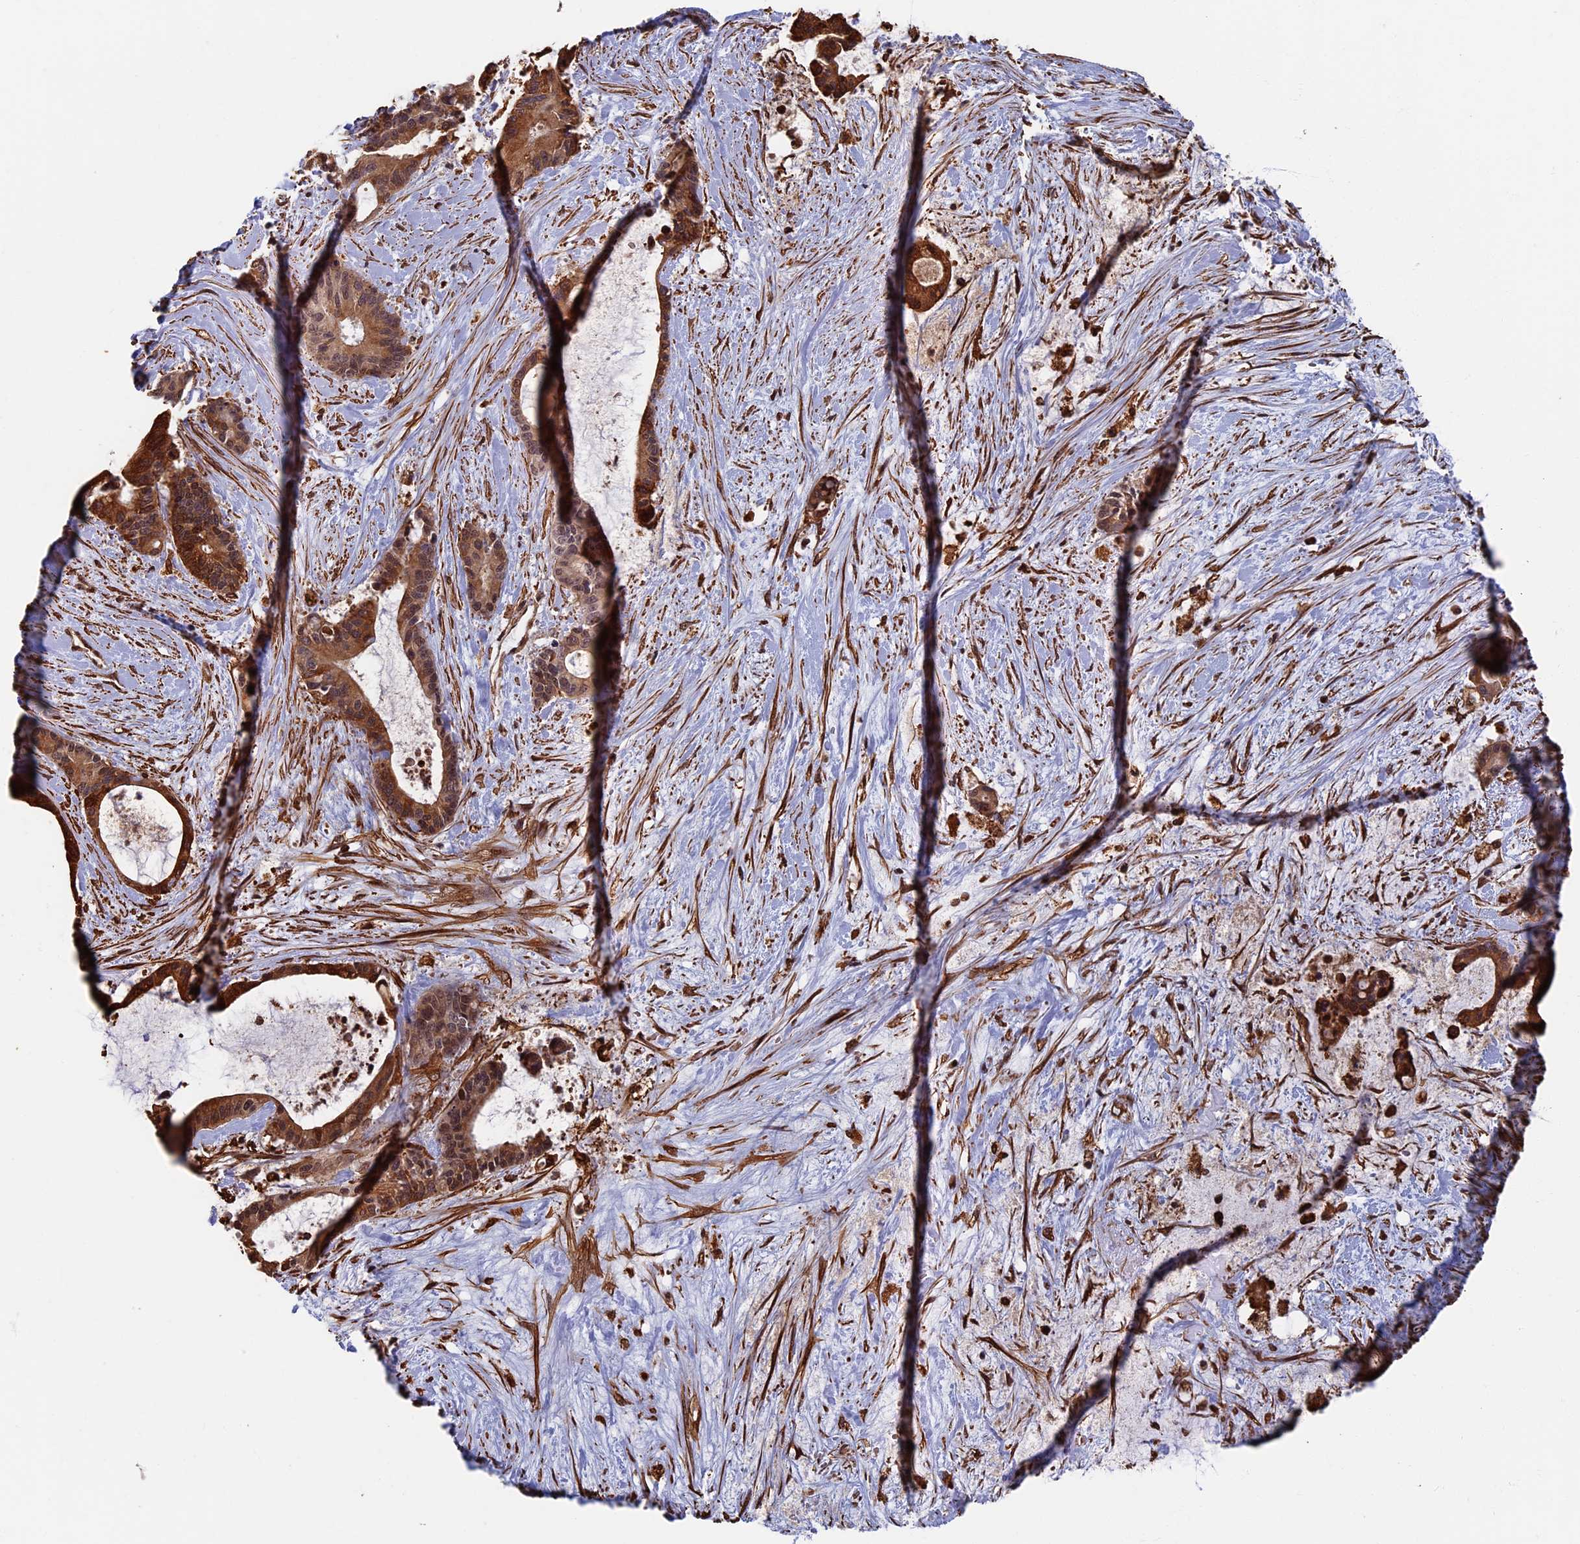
{"staining": {"intensity": "moderate", "quantity": ">75%", "location": "cytoplasmic/membranous,nuclear"}, "tissue": "liver cancer", "cell_type": "Tumor cells", "image_type": "cancer", "snomed": [{"axis": "morphology", "description": "Normal tissue, NOS"}, {"axis": "morphology", "description": "Cholangiocarcinoma"}, {"axis": "topography", "description": "Liver"}, {"axis": "topography", "description": "Peripheral nerve tissue"}], "caption": "Protein expression analysis of human liver cancer reveals moderate cytoplasmic/membranous and nuclear expression in about >75% of tumor cells.", "gene": "CTDP1", "patient": {"sex": "female", "age": 73}}